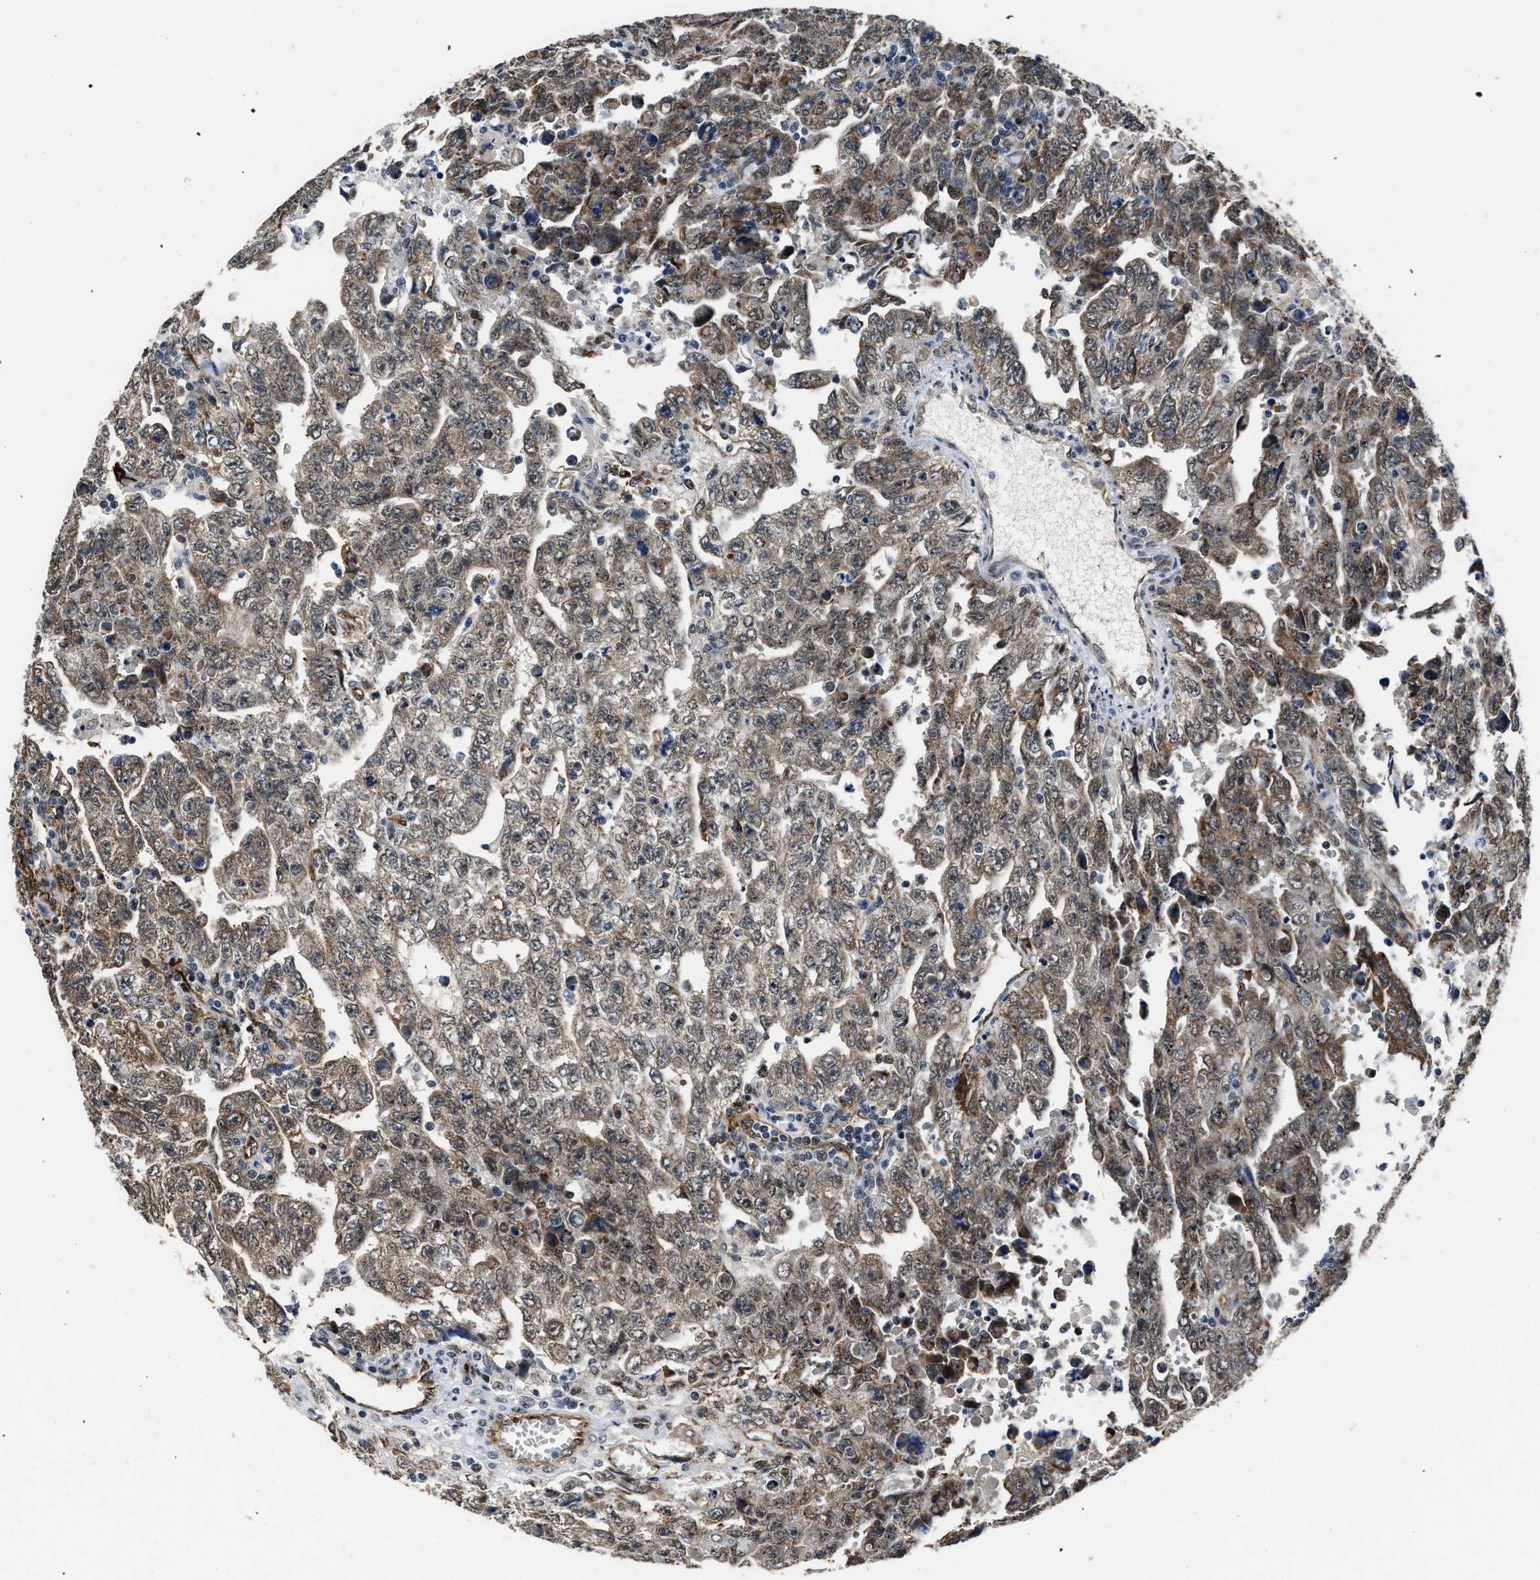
{"staining": {"intensity": "moderate", "quantity": ">75%", "location": "cytoplasmic/membranous"}, "tissue": "testis cancer", "cell_type": "Tumor cells", "image_type": "cancer", "snomed": [{"axis": "morphology", "description": "Carcinoma, Embryonal, NOS"}, {"axis": "topography", "description": "Testis"}], "caption": "This is a micrograph of immunohistochemistry (IHC) staining of testis cancer (embryonal carcinoma), which shows moderate expression in the cytoplasmic/membranous of tumor cells.", "gene": "MARCKSL1", "patient": {"sex": "male", "age": 28}}